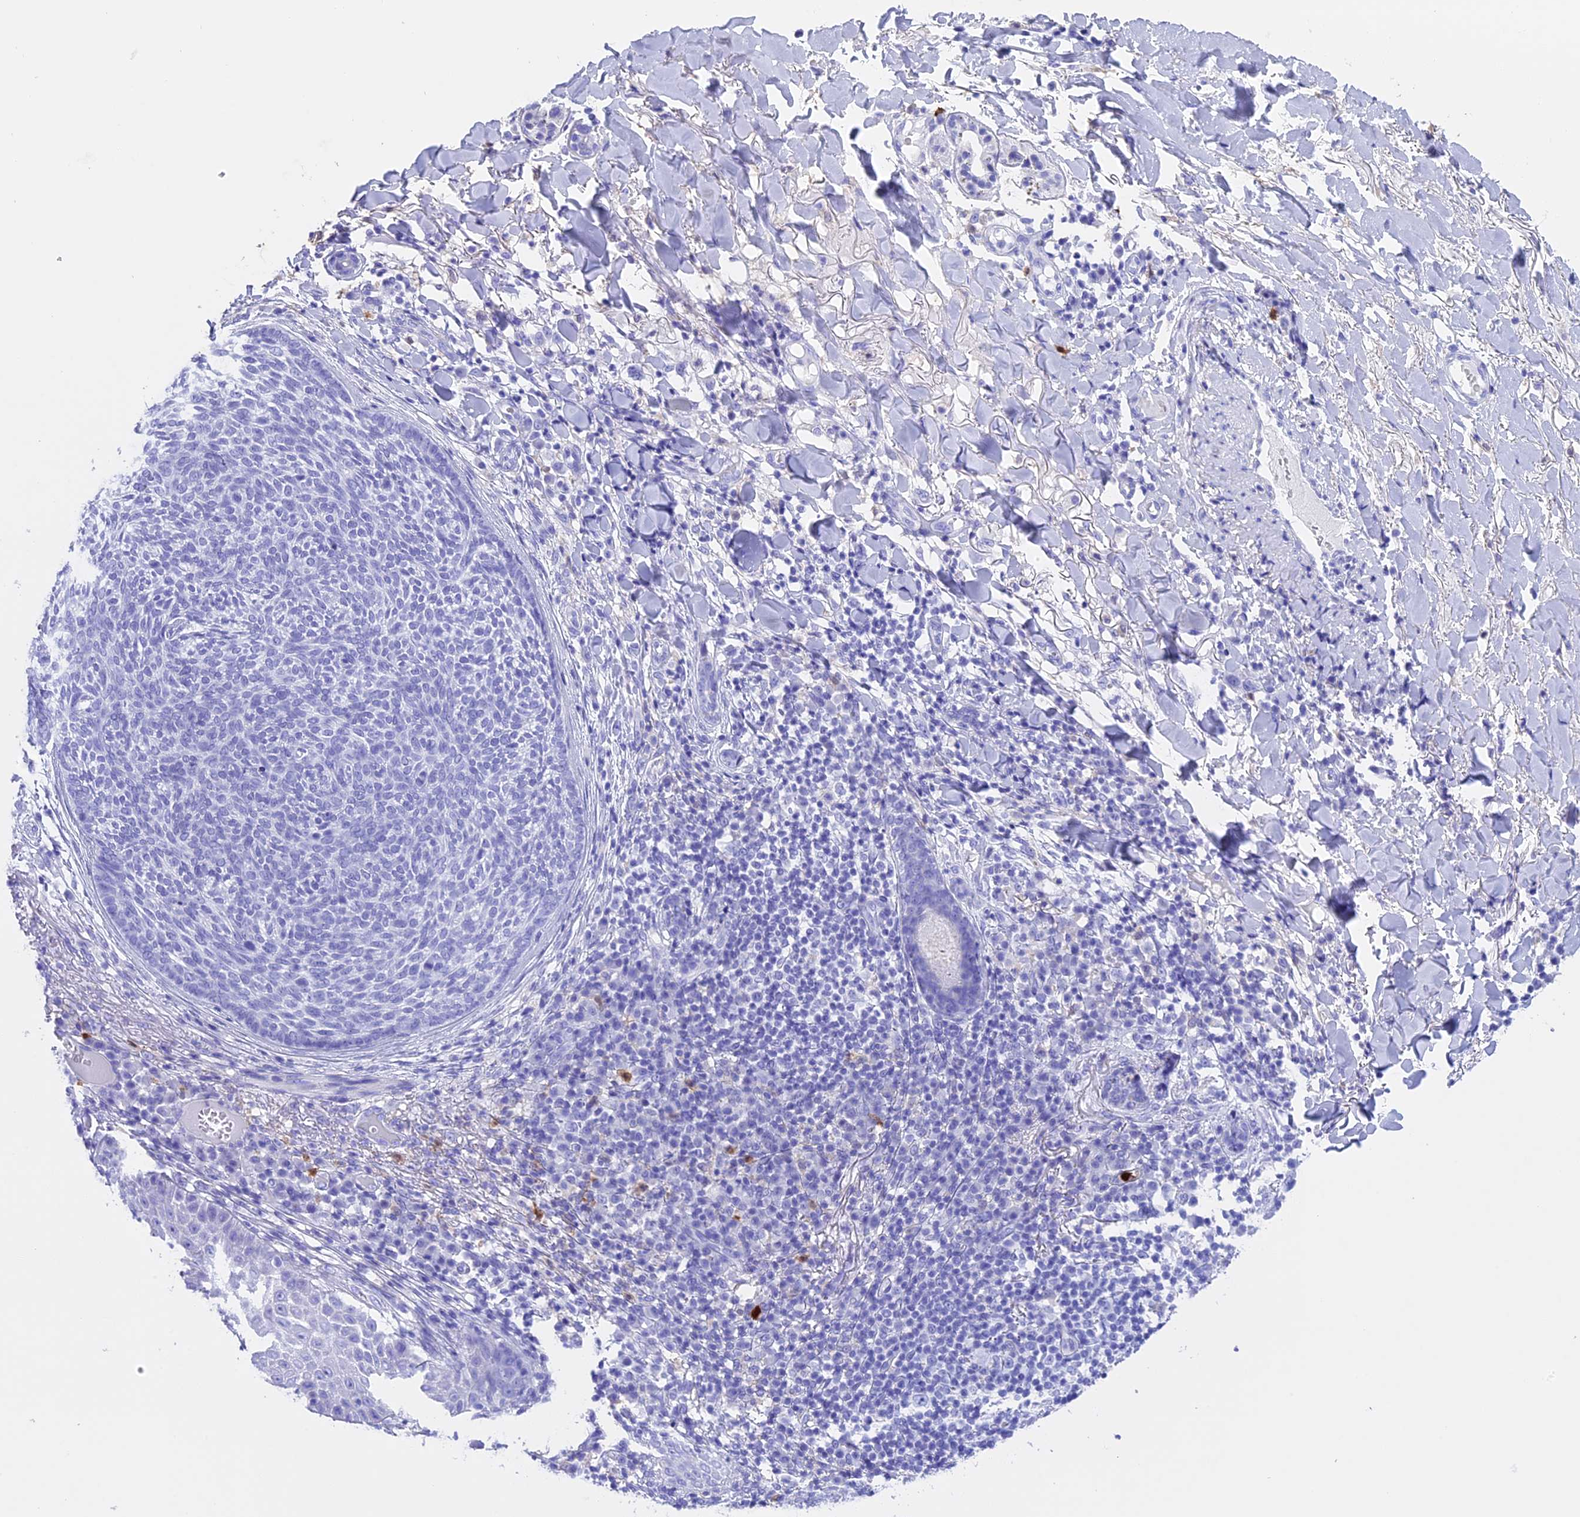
{"staining": {"intensity": "negative", "quantity": "none", "location": "none"}, "tissue": "skin cancer", "cell_type": "Tumor cells", "image_type": "cancer", "snomed": [{"axis": "morphology", "description": "Basal cell carcinoma"}, {"axis": "topography", "description": "Skin"}], "caption": "Protein analysis of basal cell carcinoma (skin) demonstrates no significant staining in tumor cells.", "gene": "CLC", "patient": {"sex": "male", "age": 85}}